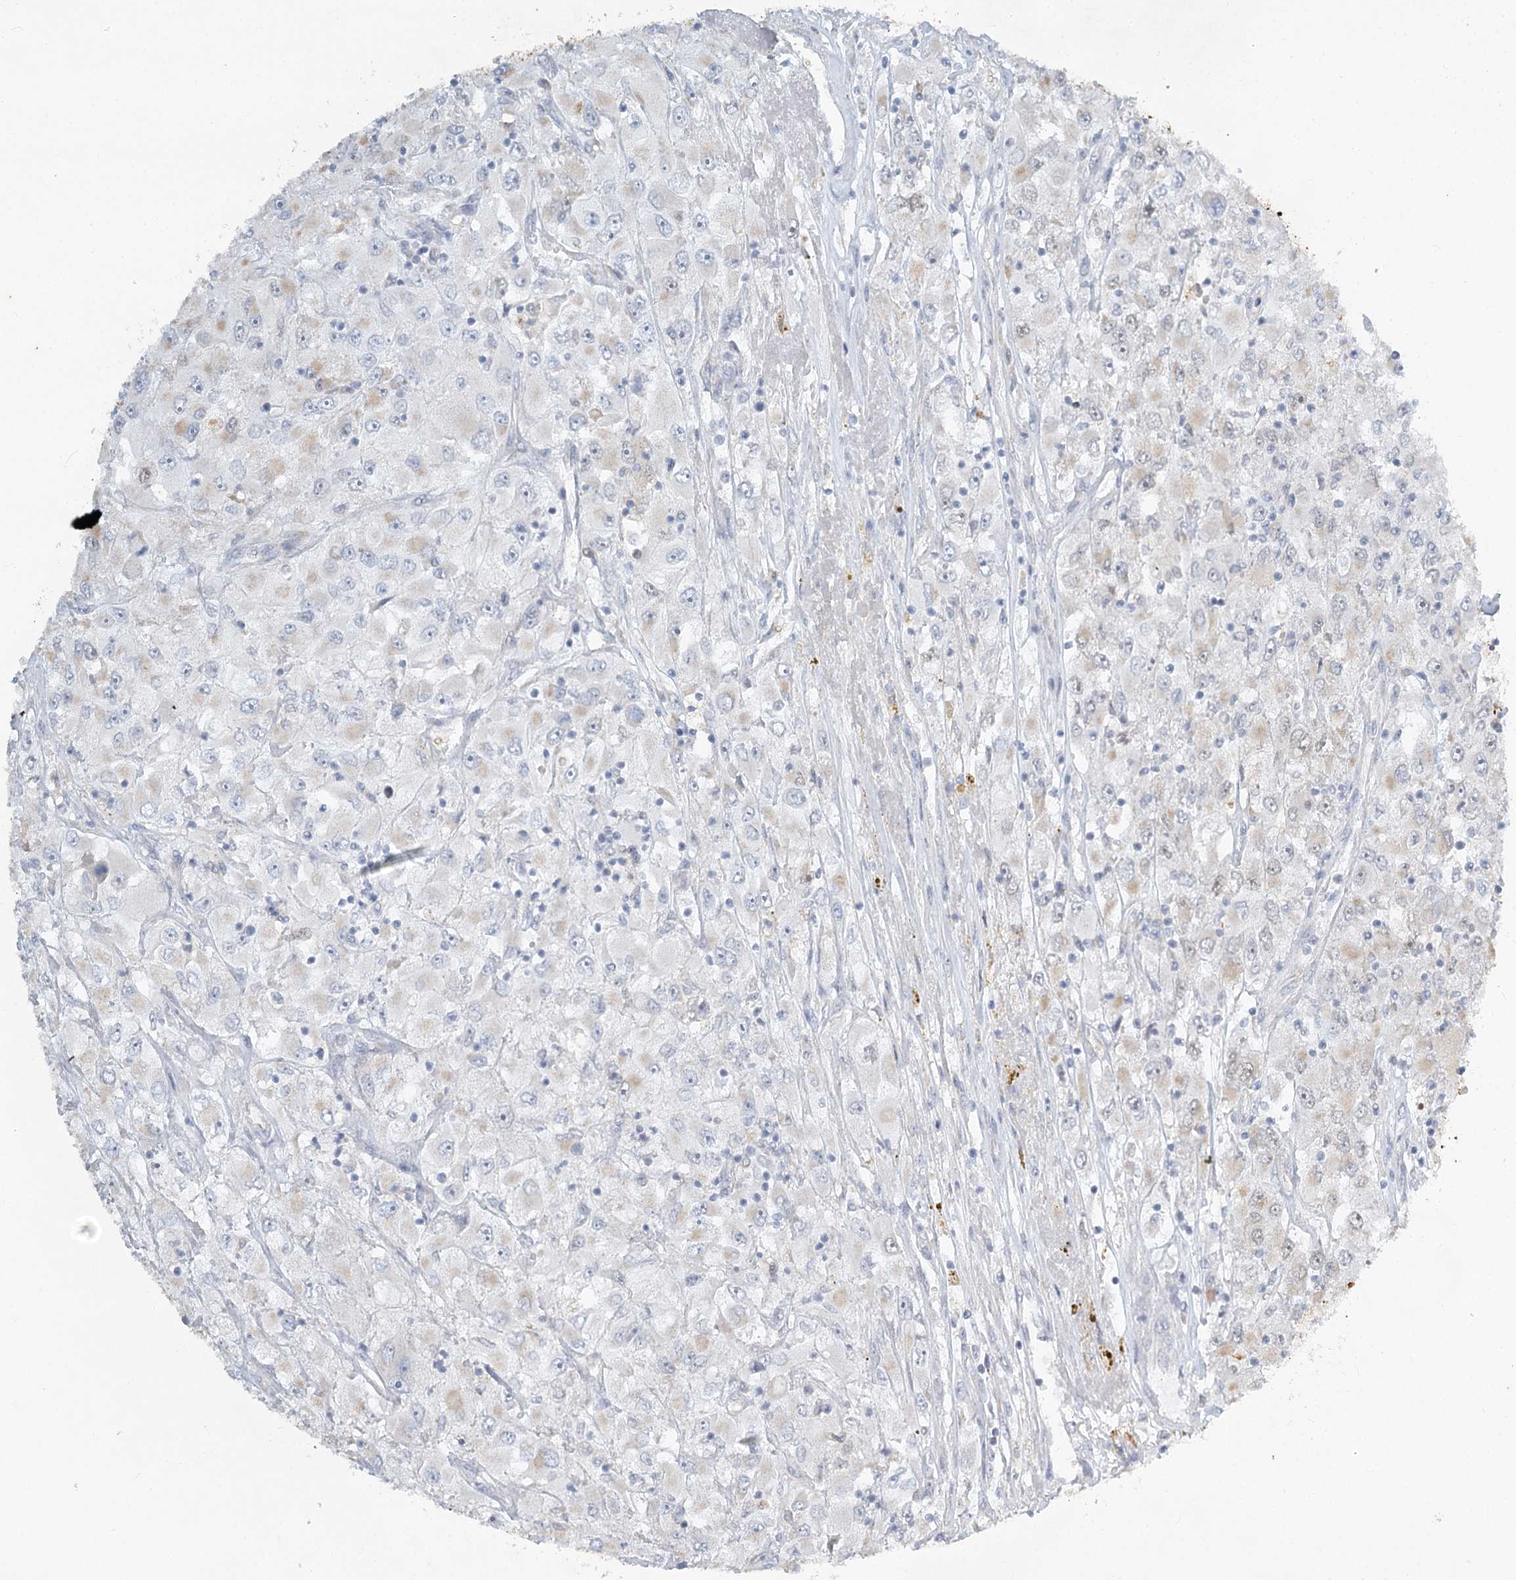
{"staining": {"intensity": "weak", "quantity": "25%-75%", "location": "cytoplasmic/membranous"}, "tissue": "renal cancer", "cell_type": "Tumor cells", "image_type": "cancer", "snomed": [{"axis": "morphology", "description": "Adenocarcinoma, NOS"}, {"axis": "topography", "description": "Kidney"}], "caption": "Protein positivity by immunohistochemistry displays weak cytoplasmic/membranous expression in about 25%-75% of tumor cells in renal adenocarcinoma. Using DAB (3,3'-diaminobenzidine) (brown) and hematoxylin (blue) stains, captured at high magnification using brightfield microscopy.", "gene": "ABITRAM", "patient": {"sex": "female", "age": 52}}